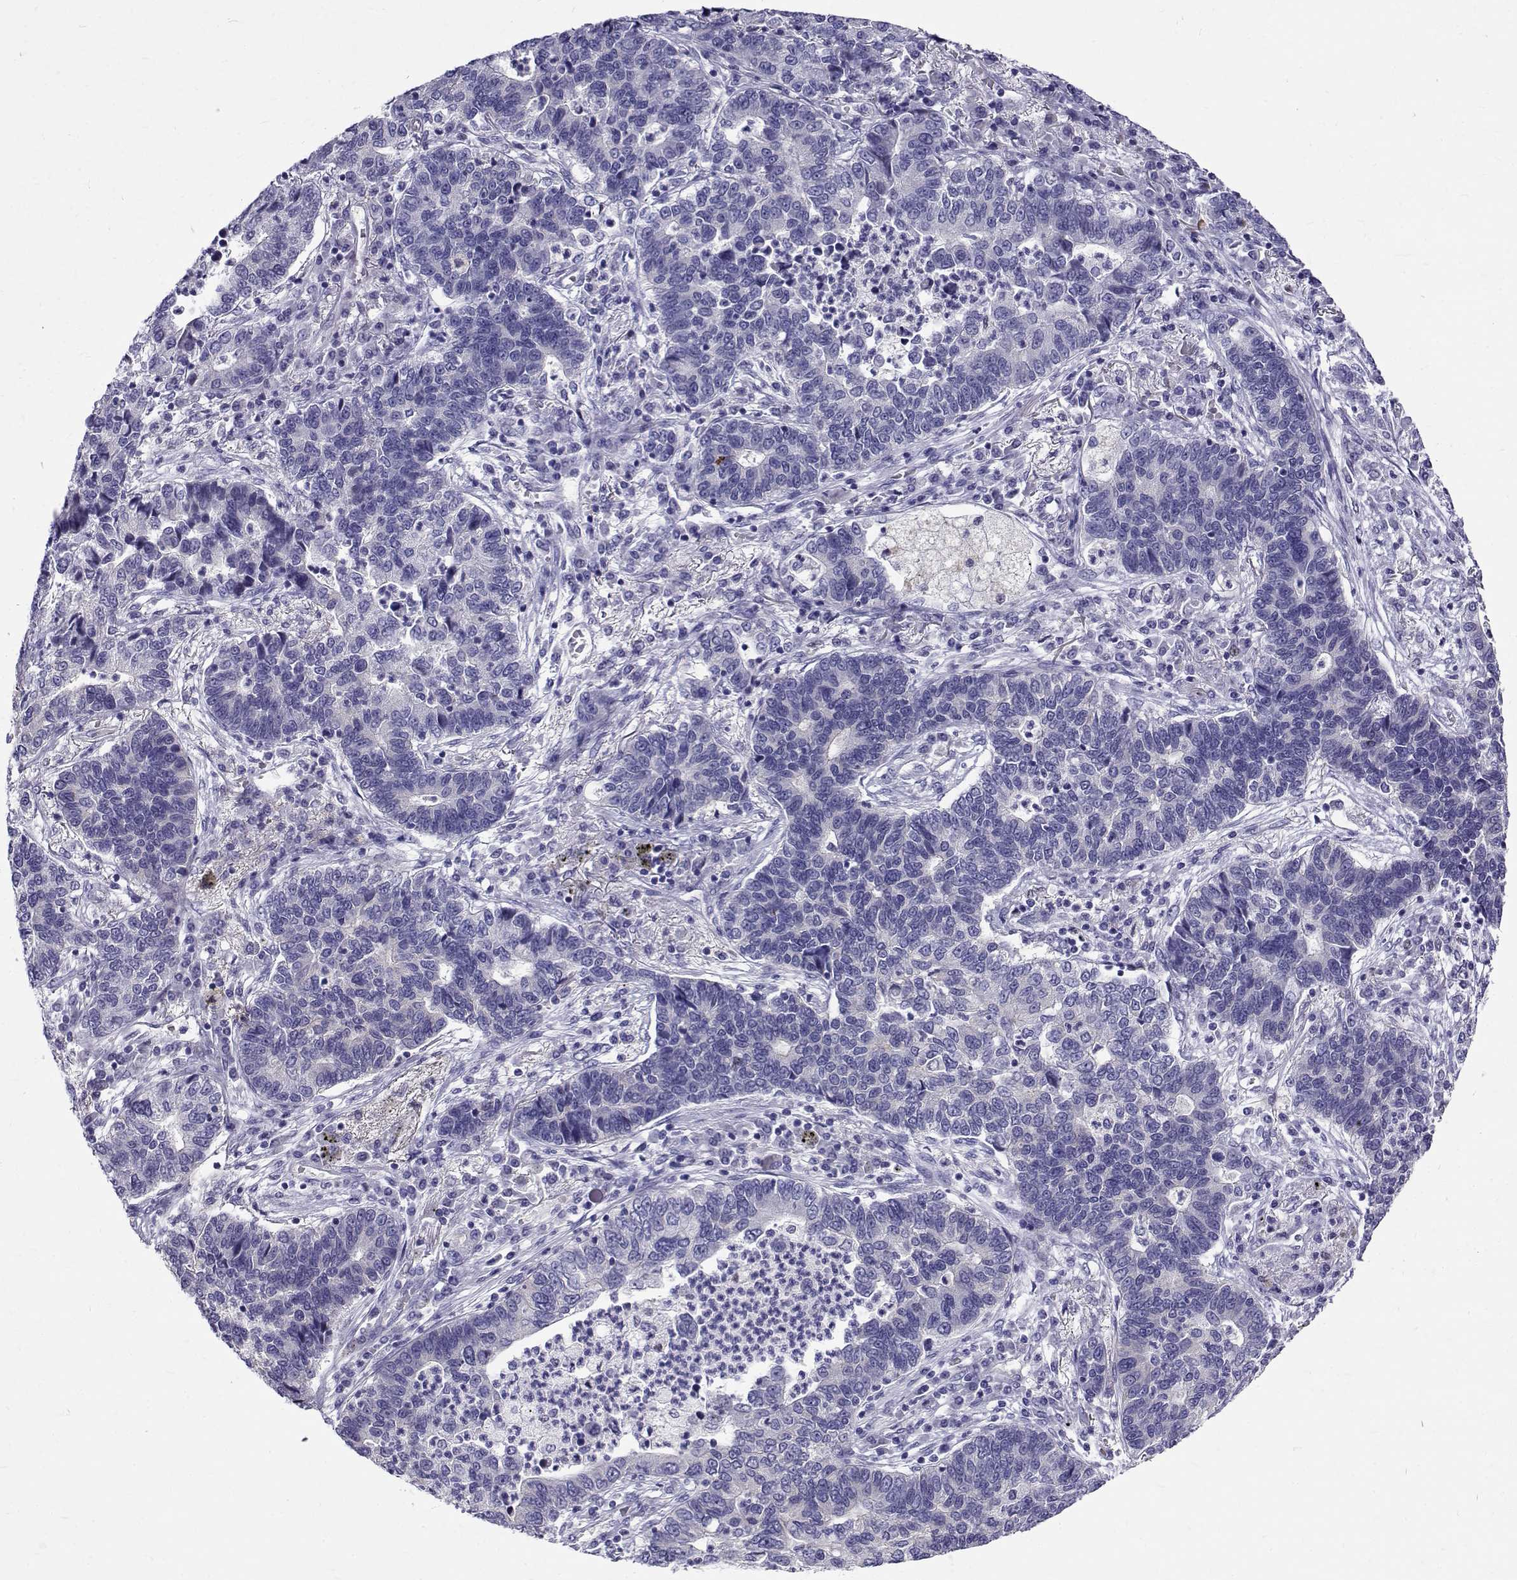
{"staining": {"intensity": "negative", "quantity": "none", "location": "none"}, "tissue": "lung cancer", "cell_type": "Tumor cells", "image_type": "cancer", "snomed": [{"axis": "morphology", "description": "Adenocarcinoma, NOS"}, {"axis": "topography", "description": "Lung"}], "caption": "Immunohistochemical staining of human adenocarcinoma (lung) shows no significant positivity in tumor cells.", "gene": "IGSF1", "patient": {"sex": "female", "age": 57}}